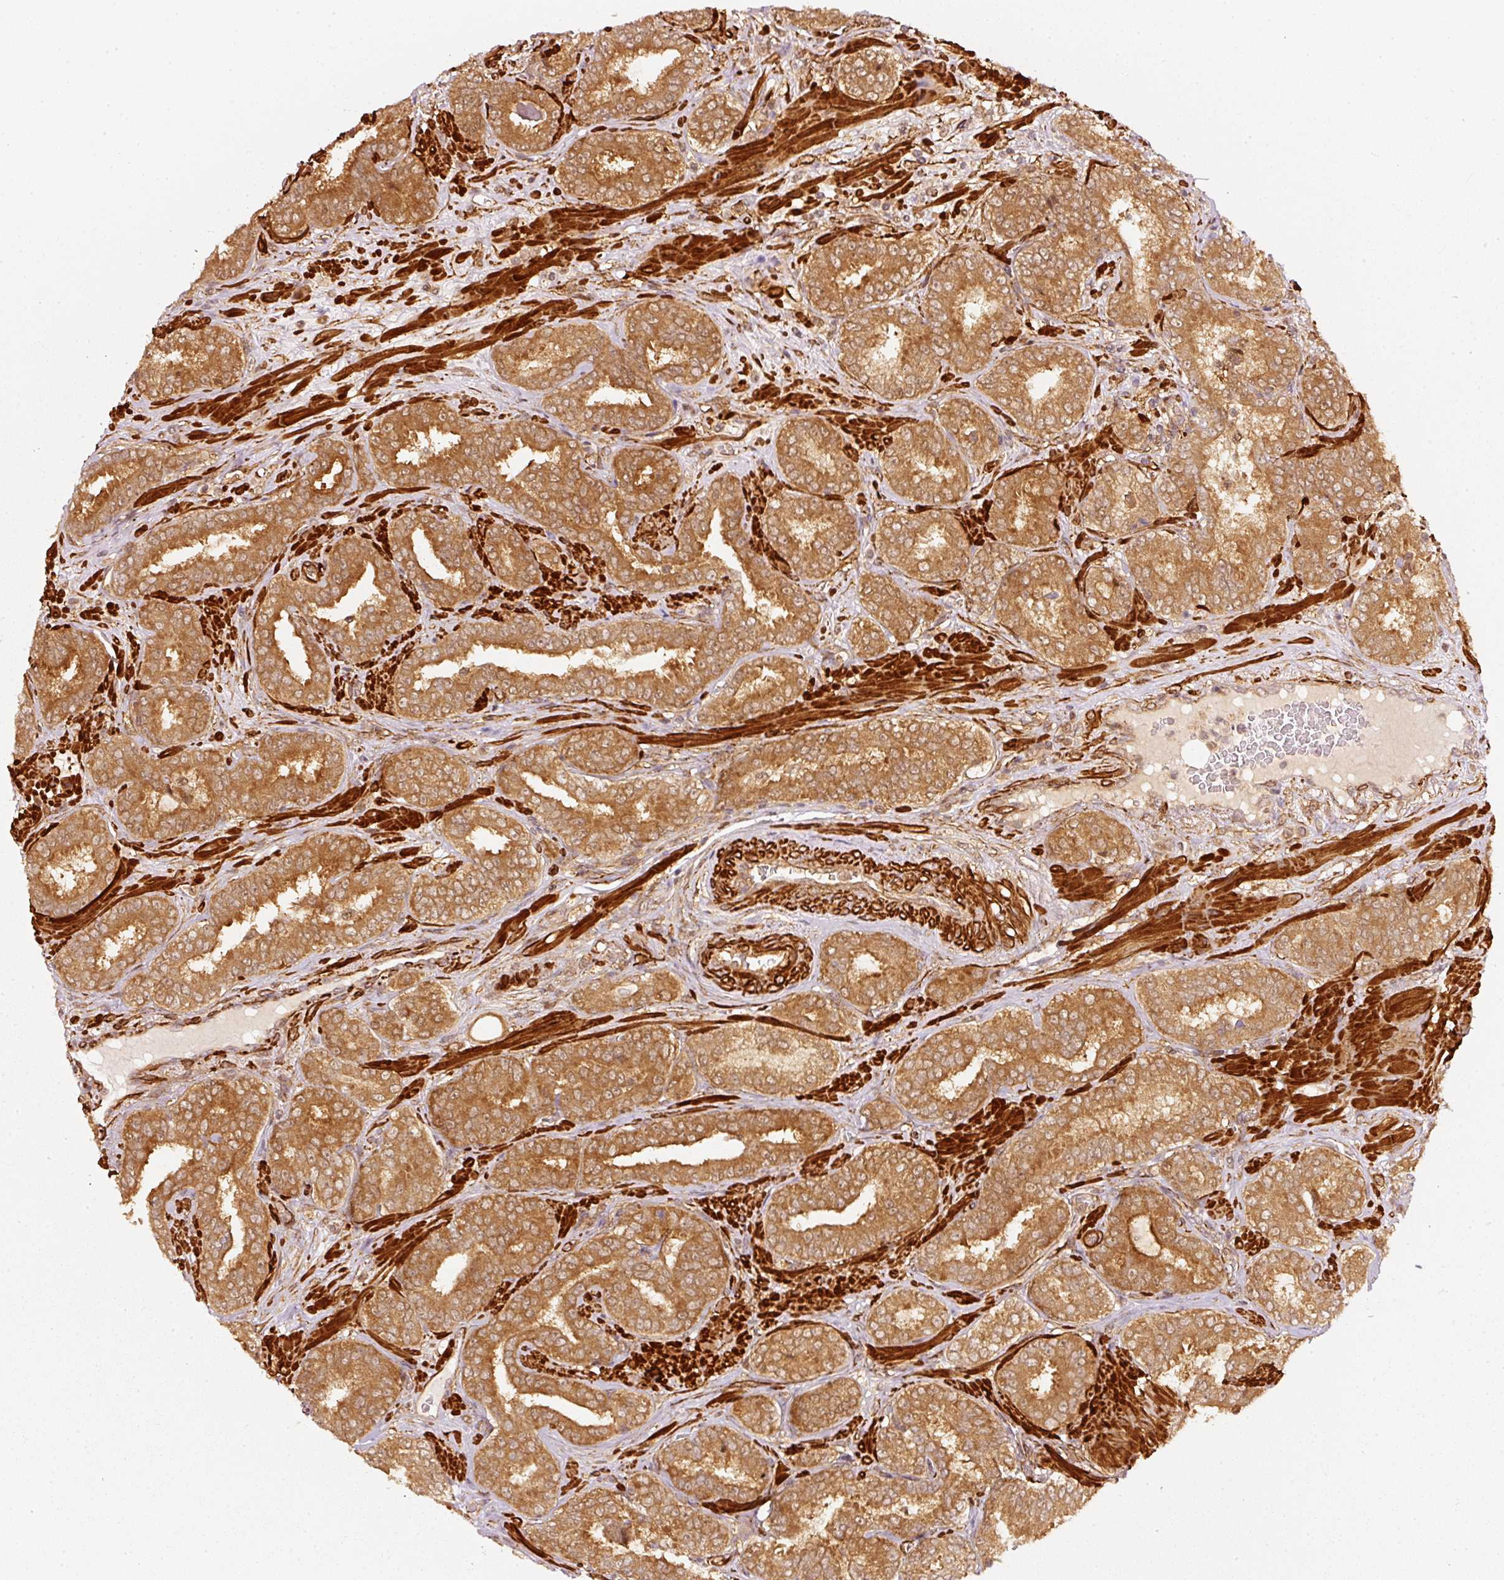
{"staining": {"intensity": "moderate", "quantity": ">75%", "location": "cytoplasmic/membranous,nuclear"}, "tissue": "prostate cancer", "cell_type": "Tumor cells", "image_type": "cancer", "snomed": [{"axis": "morphology", "description": "Adenocarcinoma, High grade"}, {"axis": "topography", "description": "Prostate"}], "caption": "About >75% of tumor cells in prostate cancer show moderate cytoplasmic/membranous and nuclear protein staining as visualized by brown immunohistochemical staining.", "gene": "PSMD1", "patient": {"sex": "male", "age": 72}}